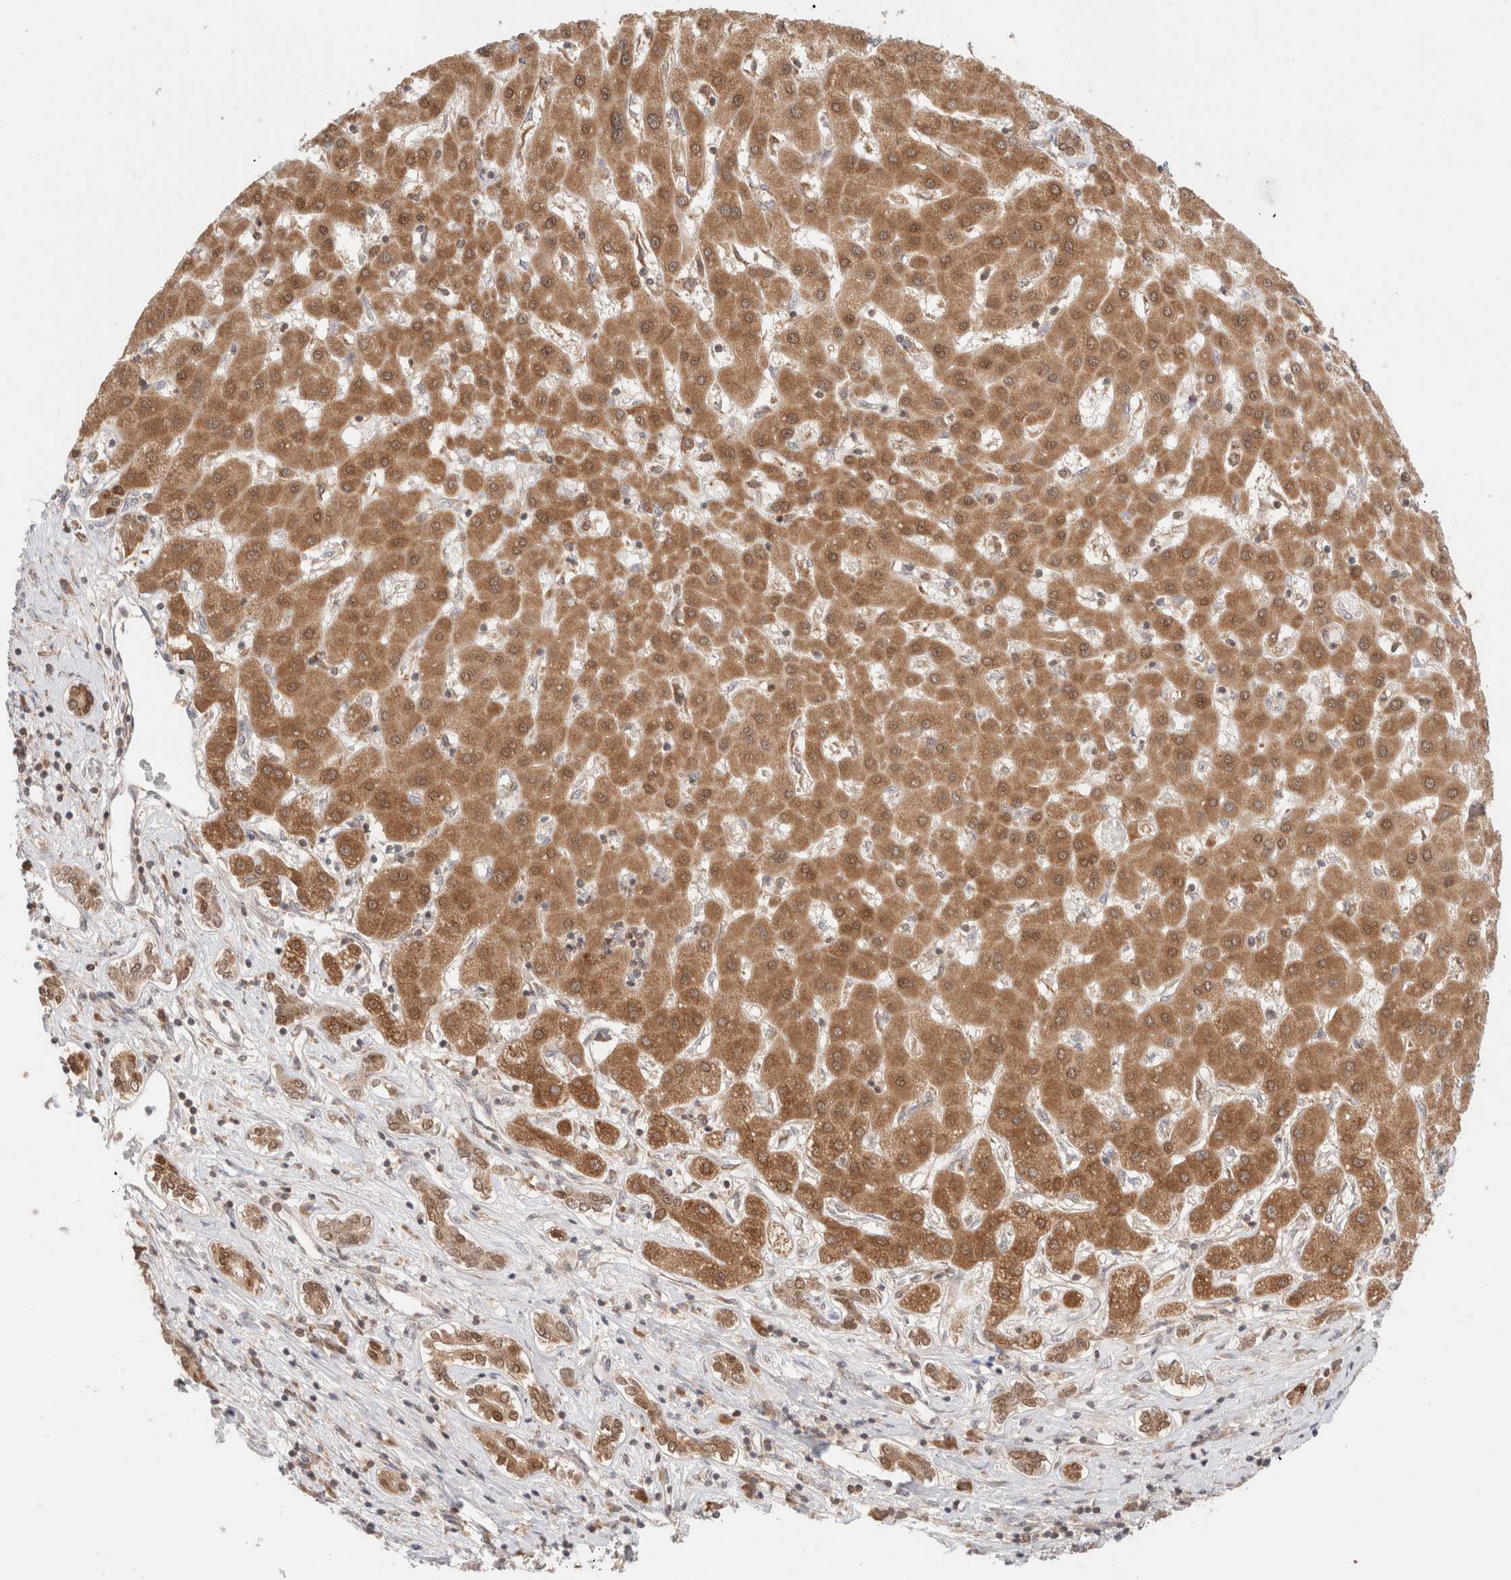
{"staining": {"intensity": "moderate", "quantity": ">75%", "location": "cytoplasmic/membranous"}, "tissue": "liver cancer", "cell_type": "Tumor cells", "image_type": "cancer", "snomed": [{"axis": "morphology", "description": "Carcinoma, Hepatocellular, NOS"}, {"axis": "topography", "description": "Liver"}], "caption": "Protein staining of hepatocellular carcinoma (liver) tissue reveals moderate cytoplasmic/membranous positivity in about >75% of tumor cells.", "gene": "XKR4", "patient": {"sex": "male", "age": 65}}